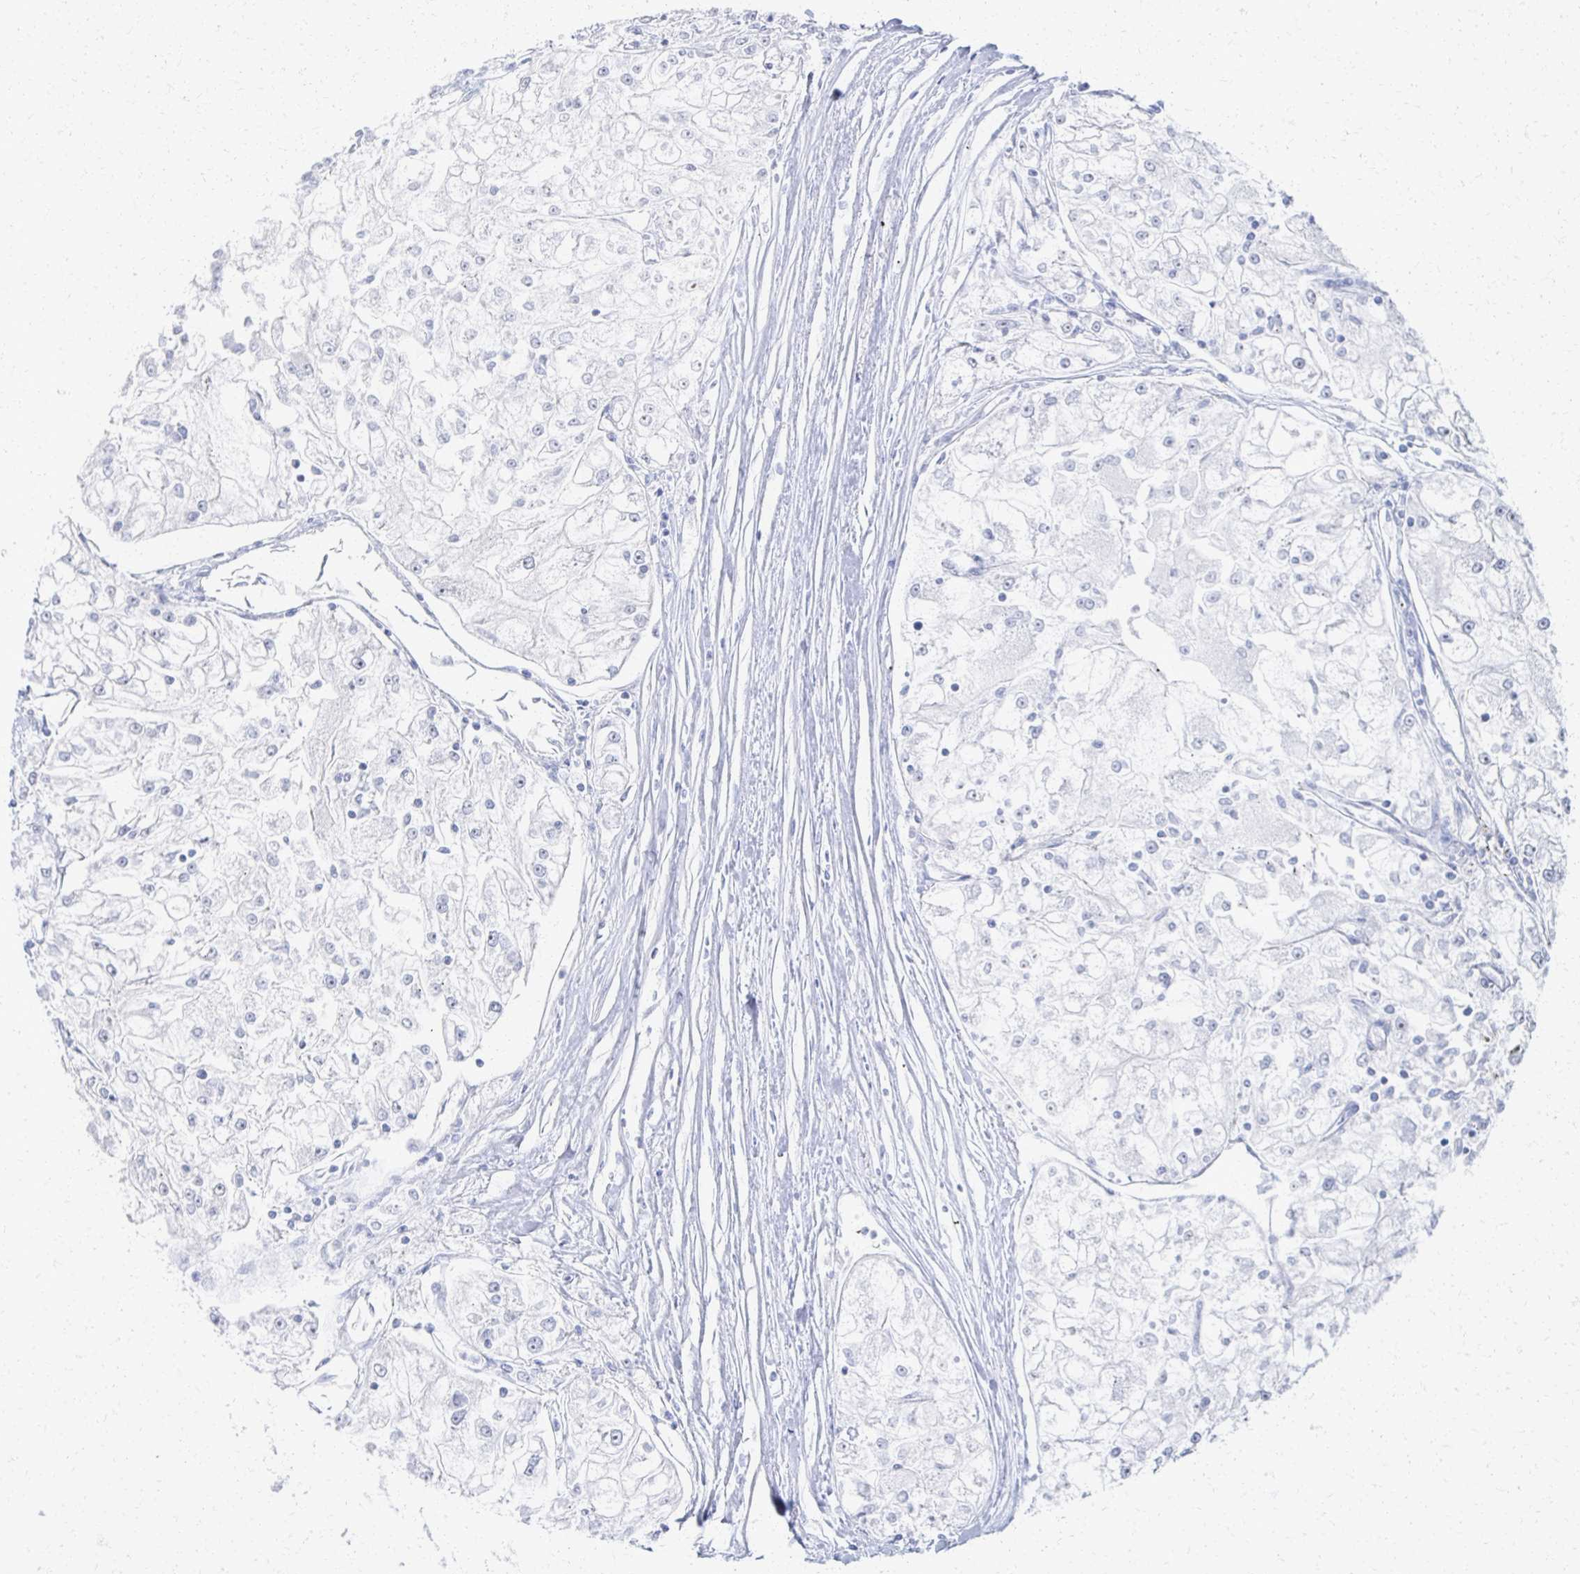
{"staining": {"intensity": "negative", "quantity": "none", "location": "none"}, "tissue": "renal cancer", "cell_type": "Tumor cells", "image_type": "cancer", "snomed": [{"axis": "morphology", "description": "Adenocarcinoma, NOS"}, {"axis": "topography", "description": "Kidney"}], "caption": "The histopathology image shows no staining of tumor cells in renal cancer (adenocarcinoma).", "gene": "PRR20A", "patient": {"sex": "female", "age": 72}}